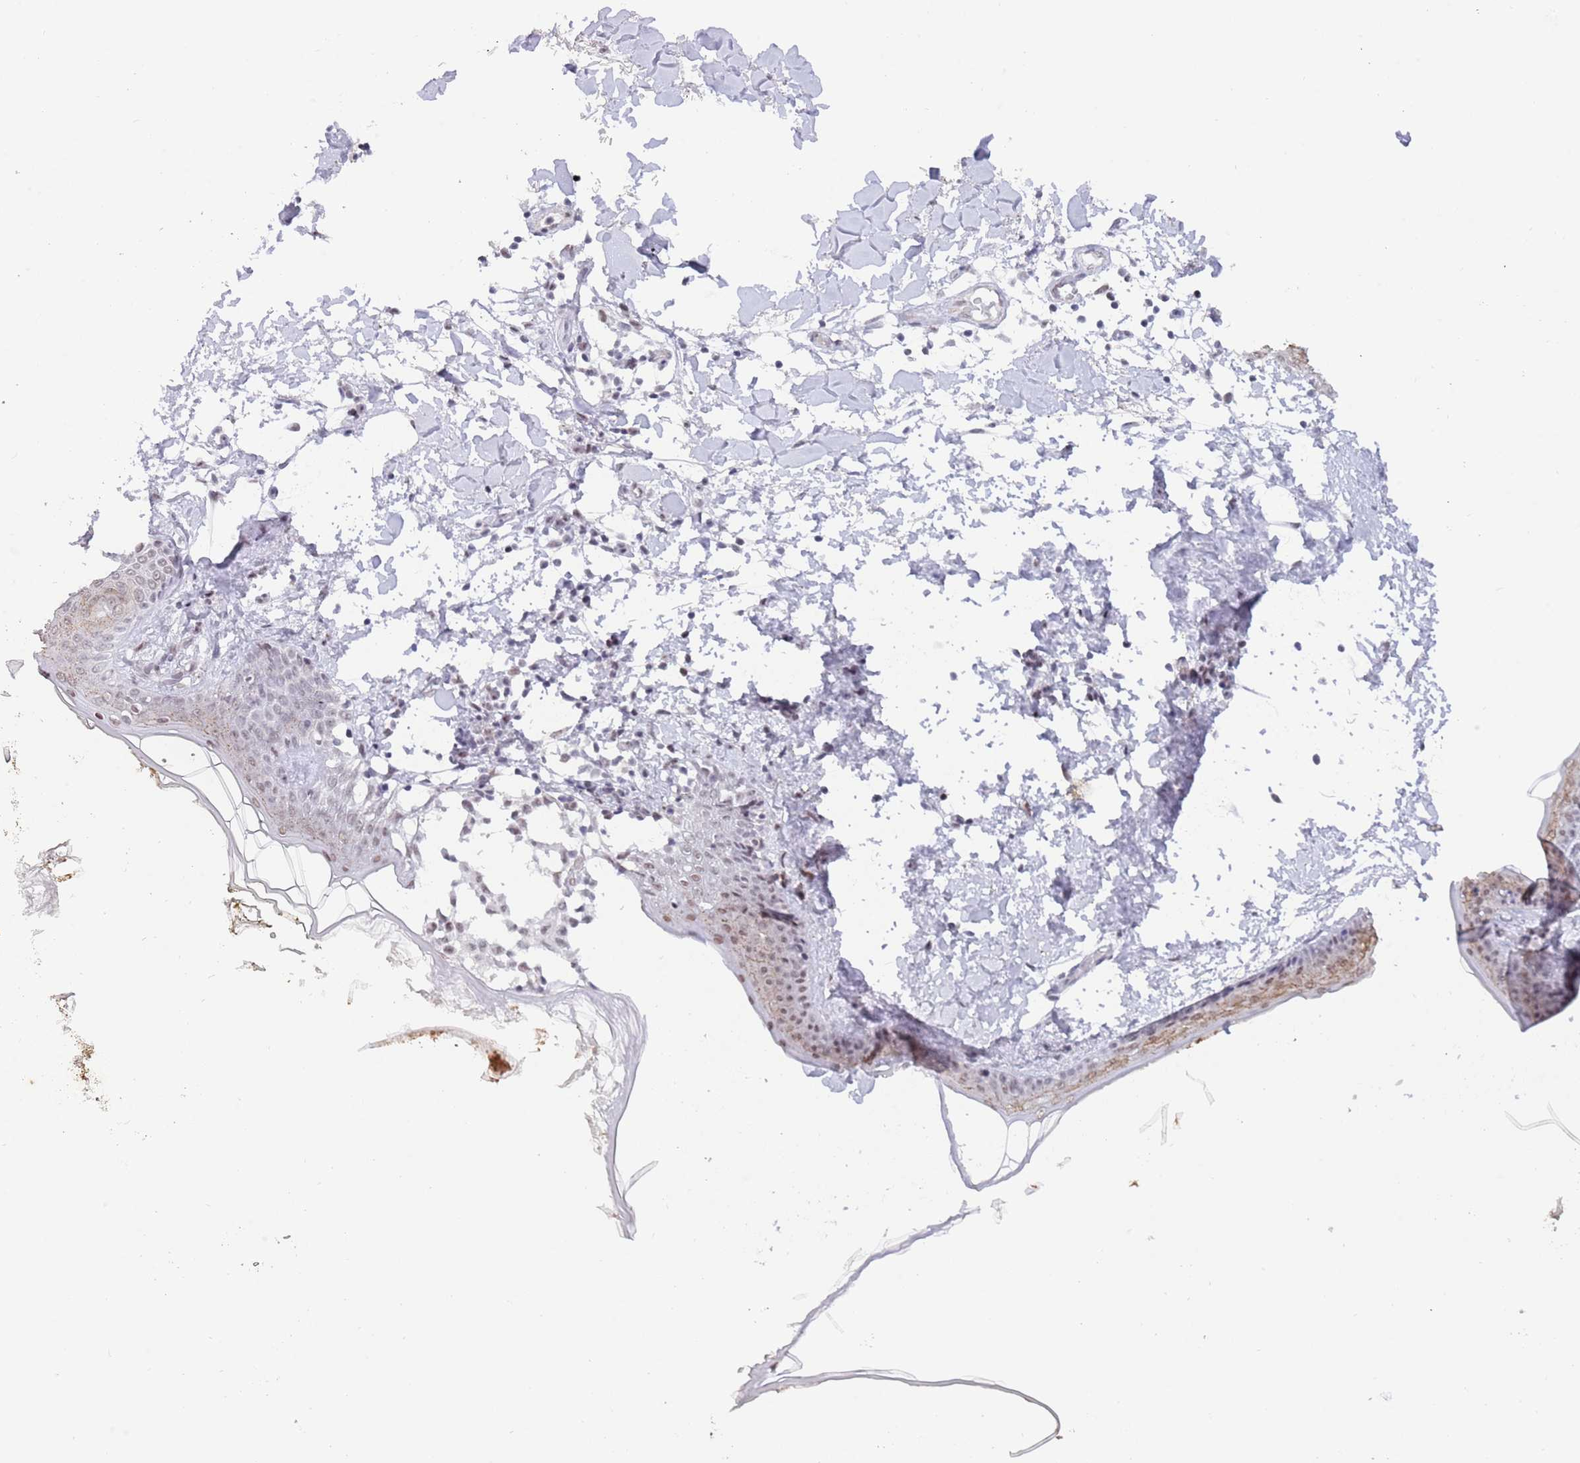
{"staining": {"intensity": "moderate", "quantity": ">75%", "location": "nuclear"}, "tissue": "skin", "cell_type": "Fibroblasts", "image_type": "normal", "snomed": [{"axis": "morphology", "description": "Normal tissue, NOS"}, {"axis": "topography", "description": "Skin"}], "caption": "The histopathology image shows immunohistochemical staining of normal skin. There is moderate nuclear expression is seen in approximately >75% of fibroblasts.", "gene": "ZNF382", "patient": {"sex": "female", "age": 34}}